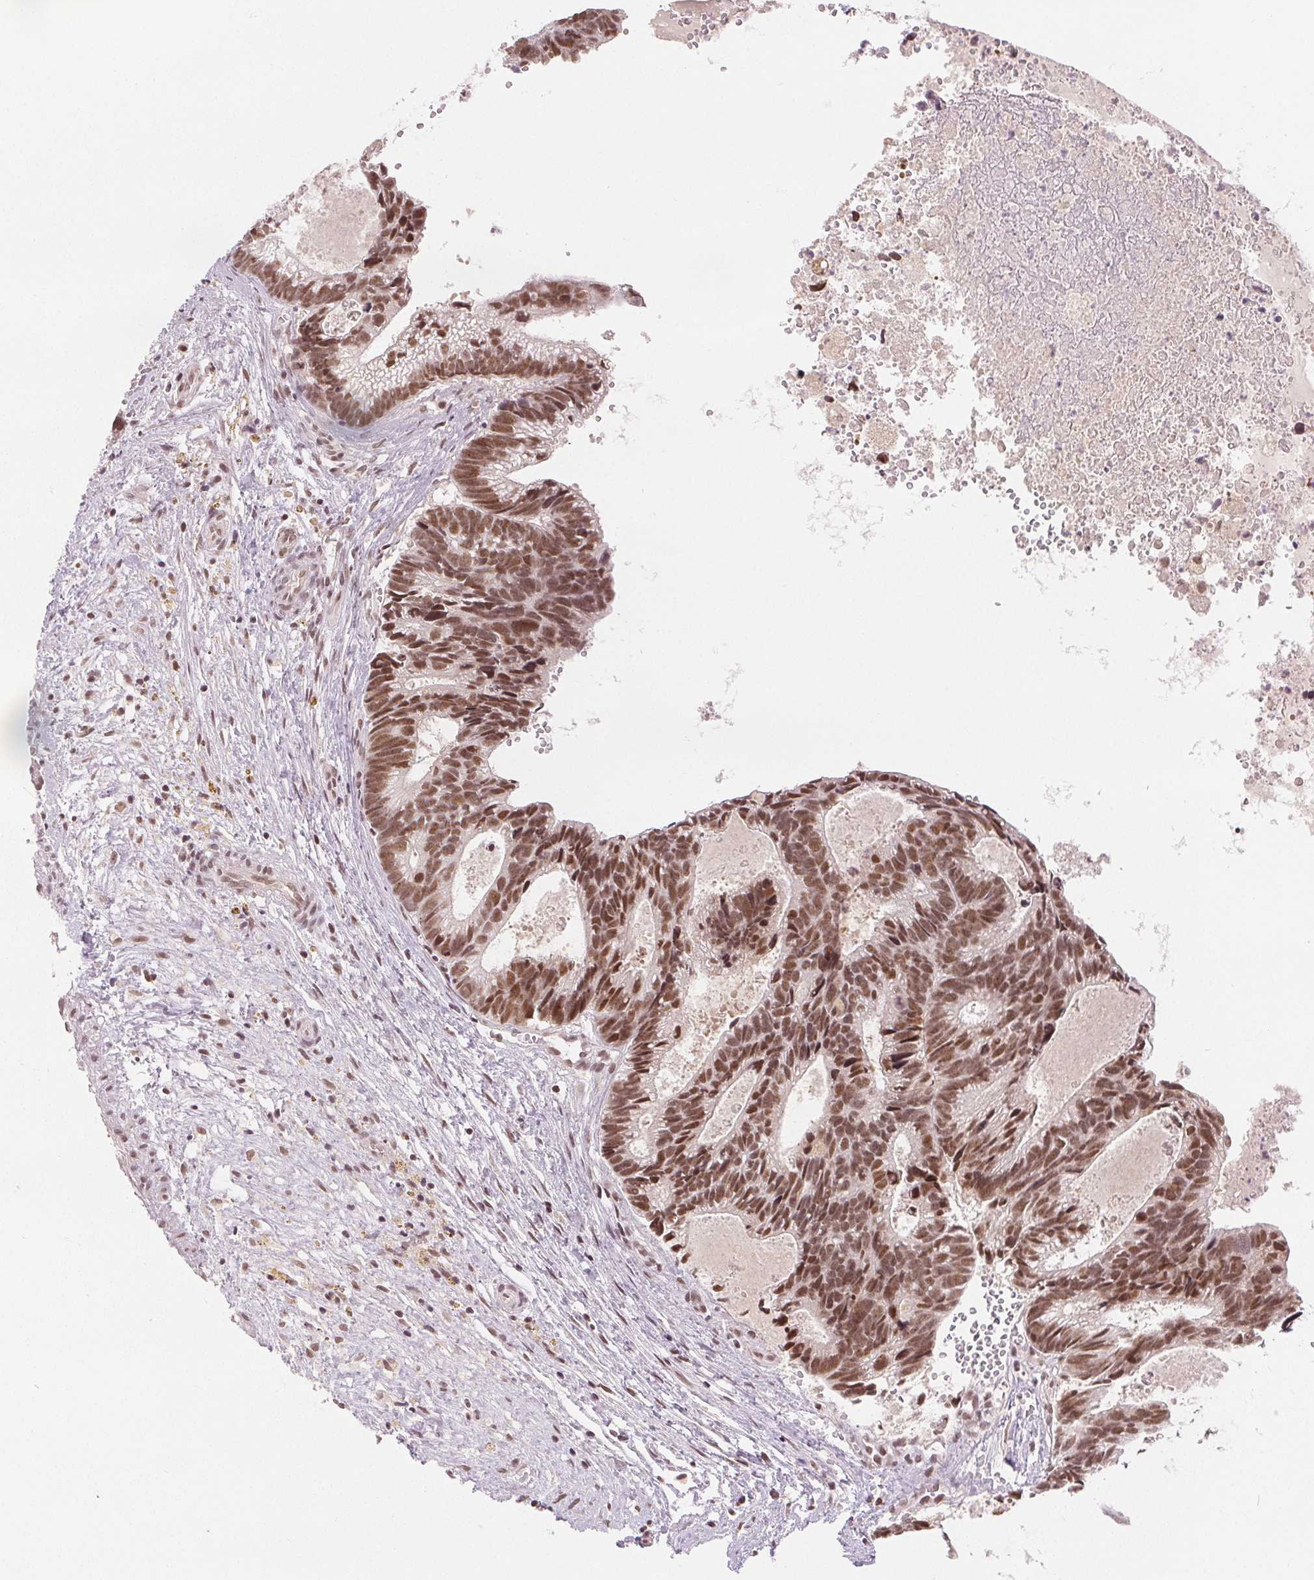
{"staining": {"intensity": "moderate", "quantity": ">75%", "location": "nuclear"}, "tissue": "head and neck cancer", "cell_type": "Tumor cells", "image_type": "cancer", "snomed": [{"axis": "morphology", "description": "Adenocarcinoma, NOS"}, {"axis": "topography", "description": "Head-Neck"}], "caption": "A brown stain labels moderate nuclear expression of a protein in head and neck cancer tumor cells.", "gene": "DEK", "patient": {"sex": "male", "age": 62}}